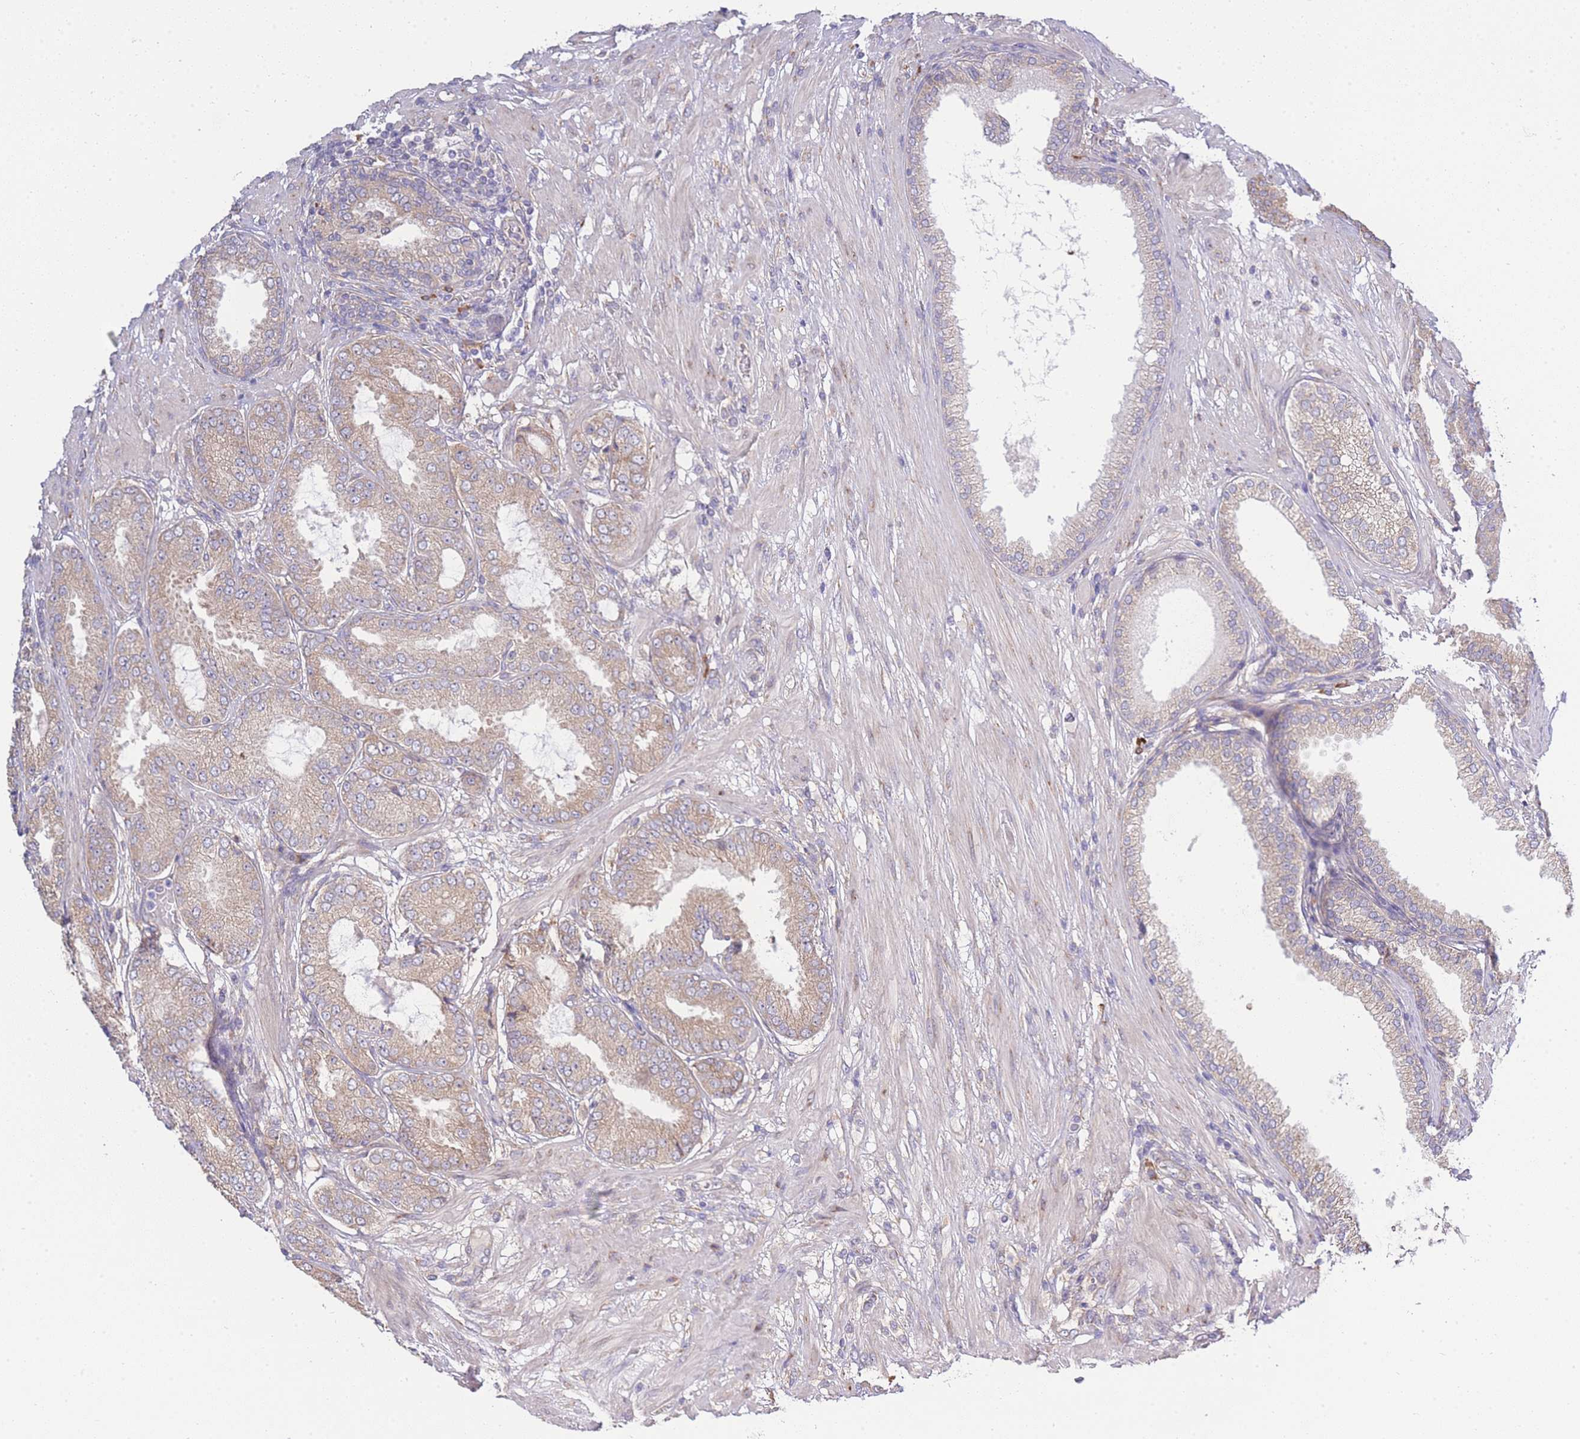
{"staining": {"intensity": "weak", "quantity": "25%-75%", "location": "cytoplasmic/membranous"}, "tissue": "prostate cancer", "cell_type": "Tumor cells", "image_type": "cancer", "snomed": [{"axis": "morphology", "description": "Adenocarcinoma, High grade"}, {"axis": "topography", "description": "Prostate"}], "caption": "Human prostate high-grade adenocarcinoma stained for a protein (brown) displays weak cytoplasmic/membranous positive positivity in approximately 25%-75% of tumor cells.", "gene": "BEX1", "patient": {"sex": "male", "age": 71}}